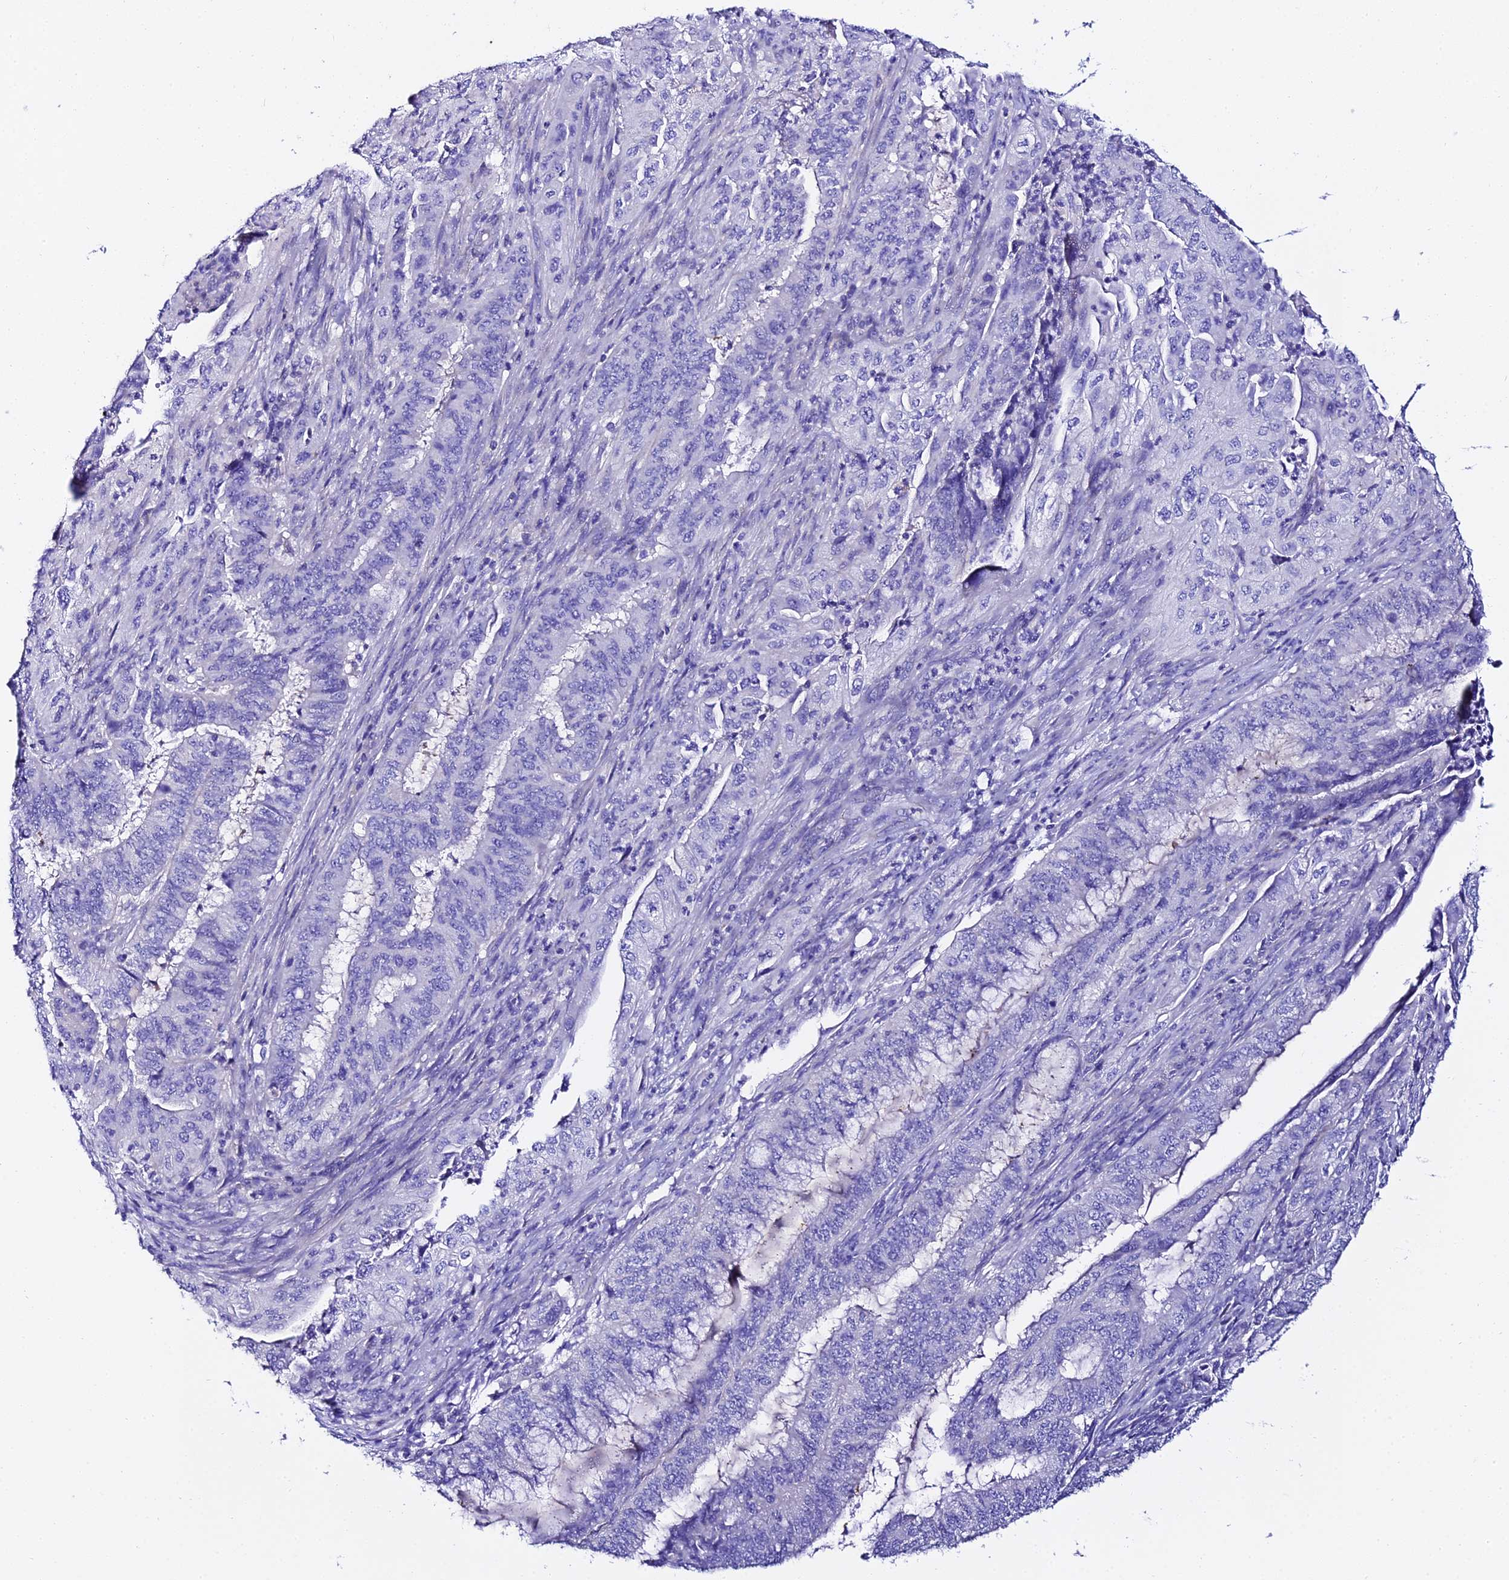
{"staining": {"intensity": "negative", "quantity": "none", "location": "none"}, "tissue": "endometrial cancer", "cell_type": "Tumor cells", "image_type": "cancer", "snomed": [{"axis": "morphology", "description": "Adenocarcinoma, NOS"}, {"axis": "topography", "description": "Endometrium"}], "caption": "Endometrial cancer (adenocarcinoma) was stained to show a protein in brown. There is no significant expression in tumor cells. (Stains: DAB (3,3'-diaminobenzidine) immunohistochemistry (IHC) with hematoxylin counter stain, Microscopy: brightfield microscopy at high magnification).", "gene": "TMEM117", "patient": {"sex": "female", "age": 51}}